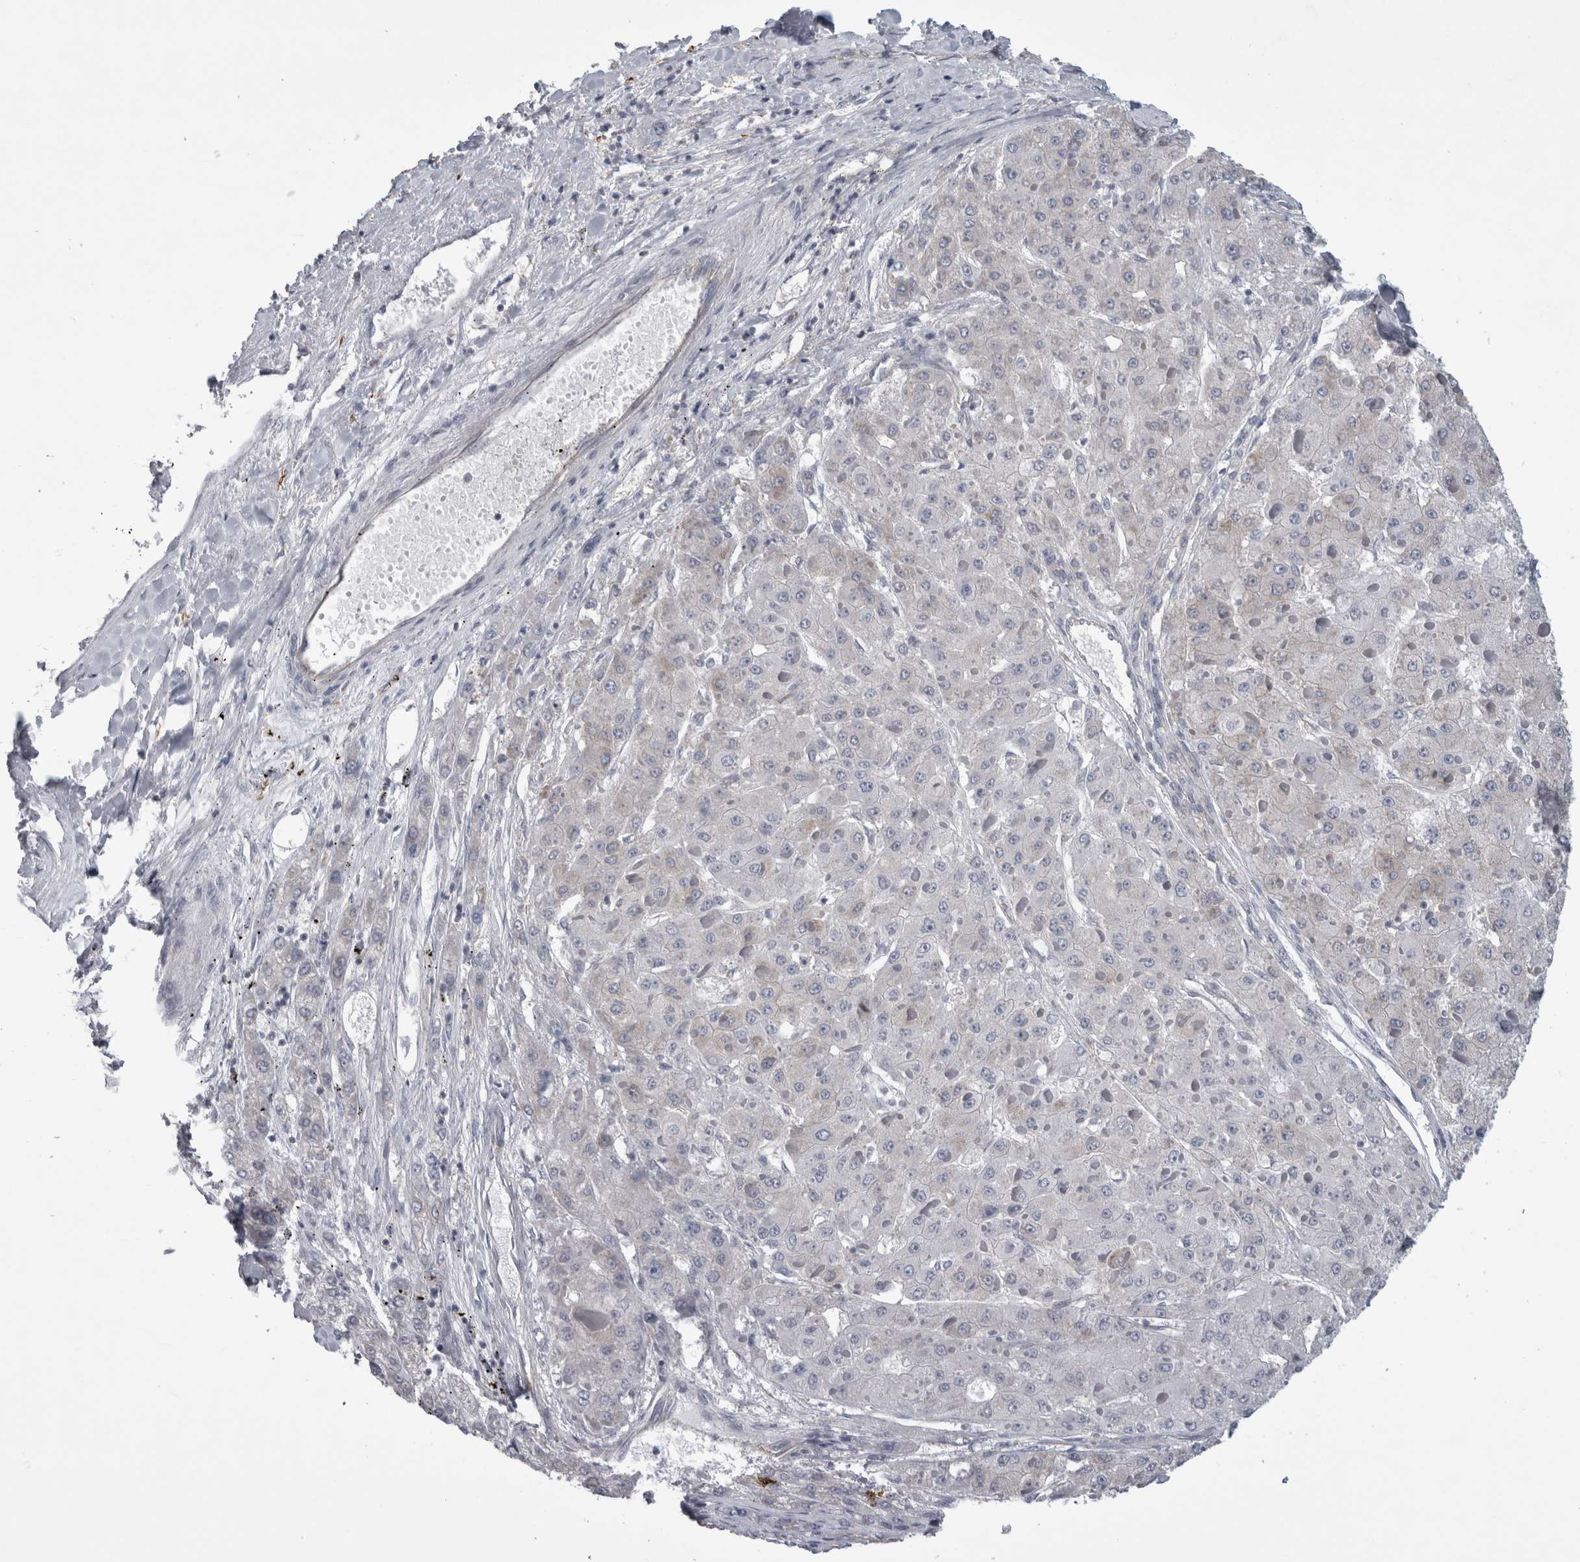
{"staining": {"intensity": "negative", "quantity": "none", "location": "none"}, "tissue": "liver cancer", "cell_type": "Tumor cells", "image_type": "cancer", "snomed": [{"axis": "morphology", "description": "Carcinoma, Hepatocellular, NOS"}, {"axis": "topography", "description": "Liver"}], "caption": "The micrograph demonstrates no significant staining in tumor cells of liver cancer. The staining is performed using DAB (3,3'-diaminobenzidine) brown chromogen with nuclei counter-stained in using hematoxylin.", "gene": "PRRC2C", "patient": {"sex": "female", "age": 73}}